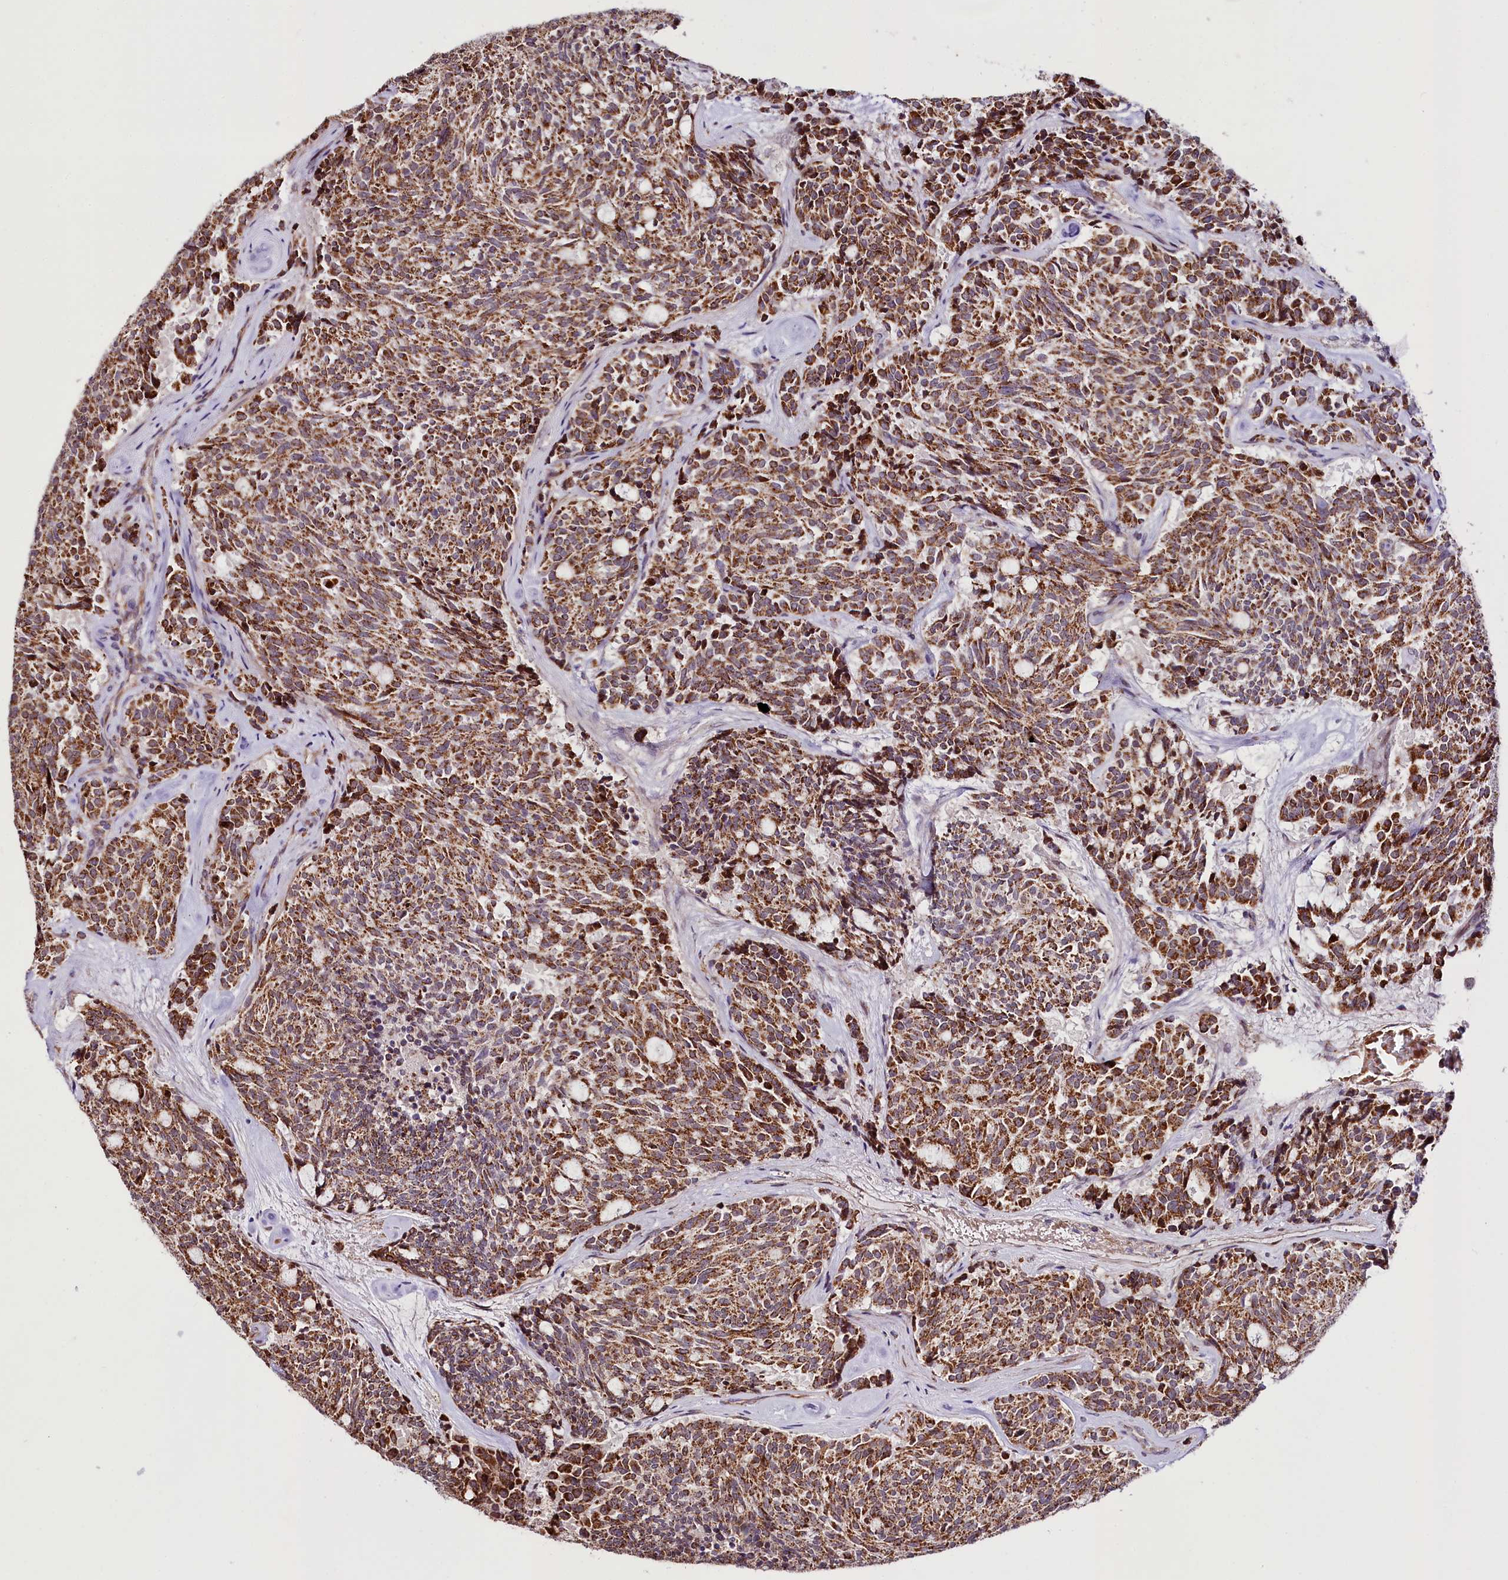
{"staining": {"intensity": "moderate", "quantity": ">75%", "location": "cytoplasmic/membranous"}, "tissue": "carcinoid", "cell_type": "Tumor cells", "image_type": "cancer", "snomed": [{"axis": "morphology", "description": "Carcinoid, malignant, NOS"}, {"axis": "topography", "description": "Pancreas"}], "caption": "An immunohistochemistry histopathology image of neoplastic tissue is shown. Protein staining in brown highlights moderate cytoplasmic/membranous positivity in carcinoid within tumor cells.", "gene": "ST7", "patient": {"sex": "female", "age": 54}}